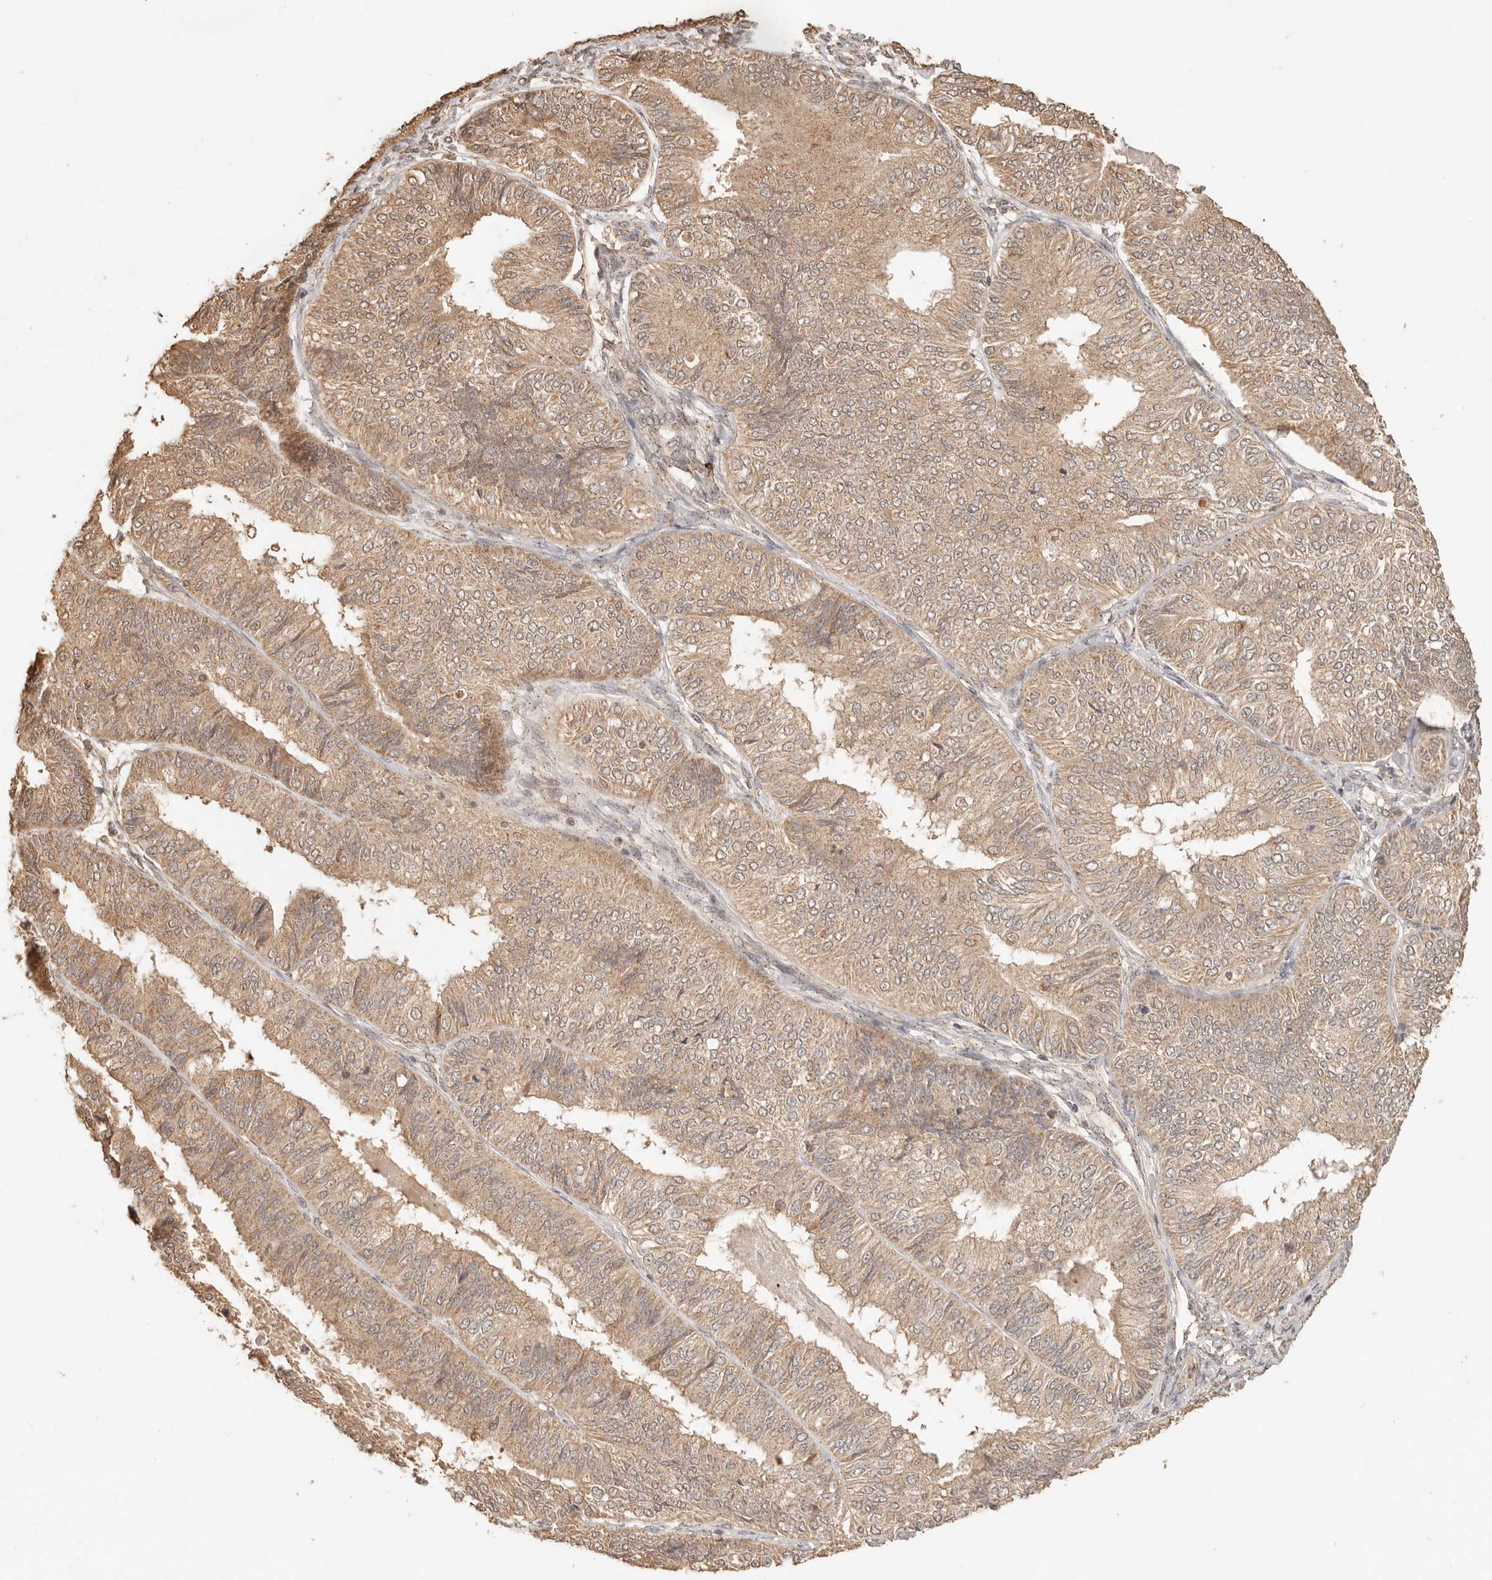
{"staining": {"intensity": "weak", "quantity": ">75%", "location": "cytoplasmic/membranous"}, "tissue": "endometrial cancer", "cell_type": "Tumor cells", "image_type": "cancer", "snomed": [{"axis": "morphology", "description": "Adenocarcinoma, NOS"}, {"axis": "topography", "description": "Endometrium"}], "caption": "There is low levels of weak cytoplasmic/membranous positivity in tumor cells of endometrial adenocarcinoma, as demonstrated by immunohistochemical staining (brown color).", "gene": "LMO4", "patient": {"sex": "female", "age": 58}}